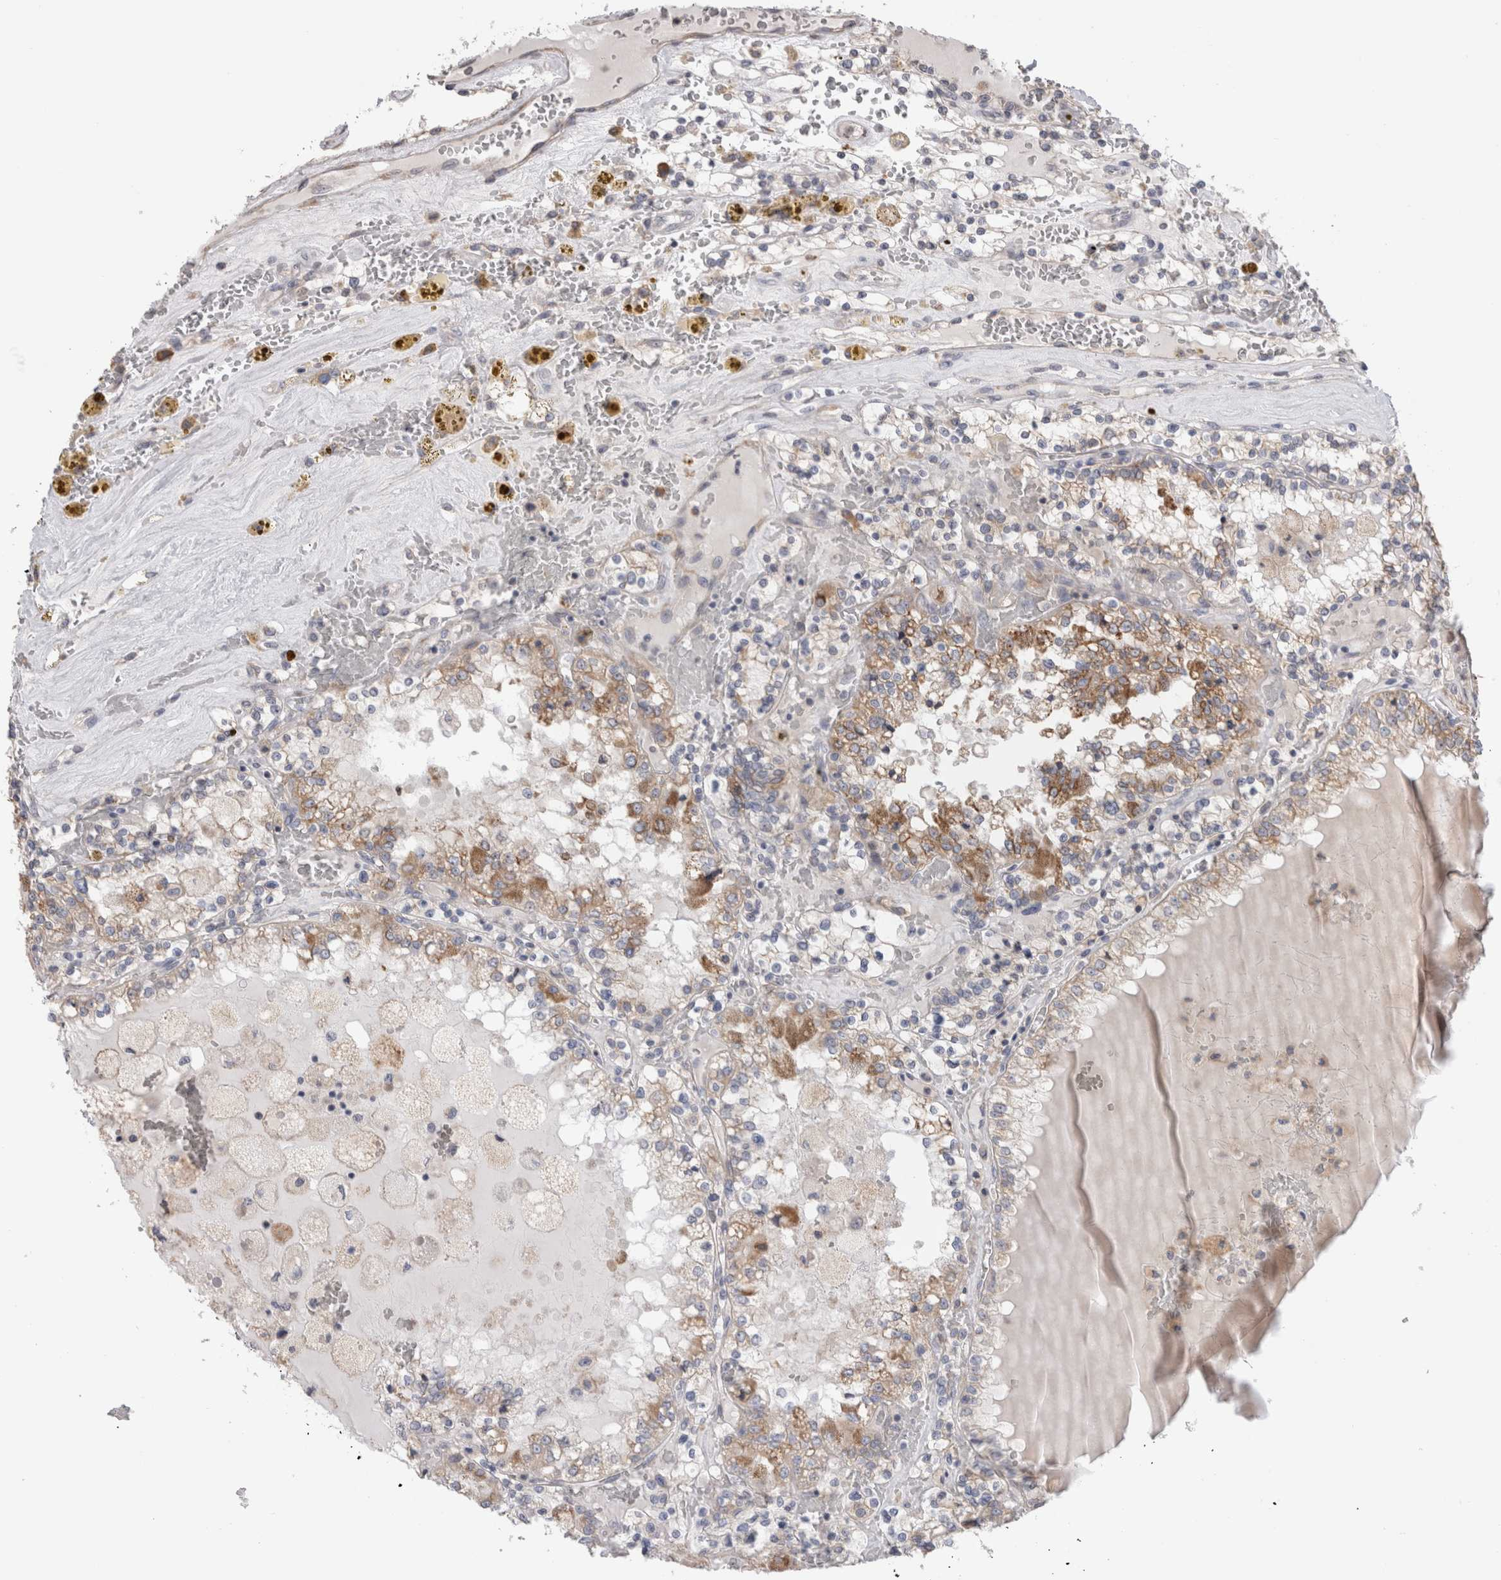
{"staining": {"intensity": "moderate", "quantity": "25%-75%", "location": "cytoplasmic/membranous"}, "tissue": "renal cancer", "cell_type": "Tumor cells", "image_type": "cancer", "snomed": [{"axis": "morphology", "description": "Adenocarcinoma, NOS"}, {"axis": "topography", "description": "Kidney"}], "caption": "A histopathology image of renal adenocarcinoma stained for a protein exhibits moderate cytoplasmic/membranous brown staining in tumor cells.", "gene": "SMAP2", "patient": {"sex": "female", "age": 56}}